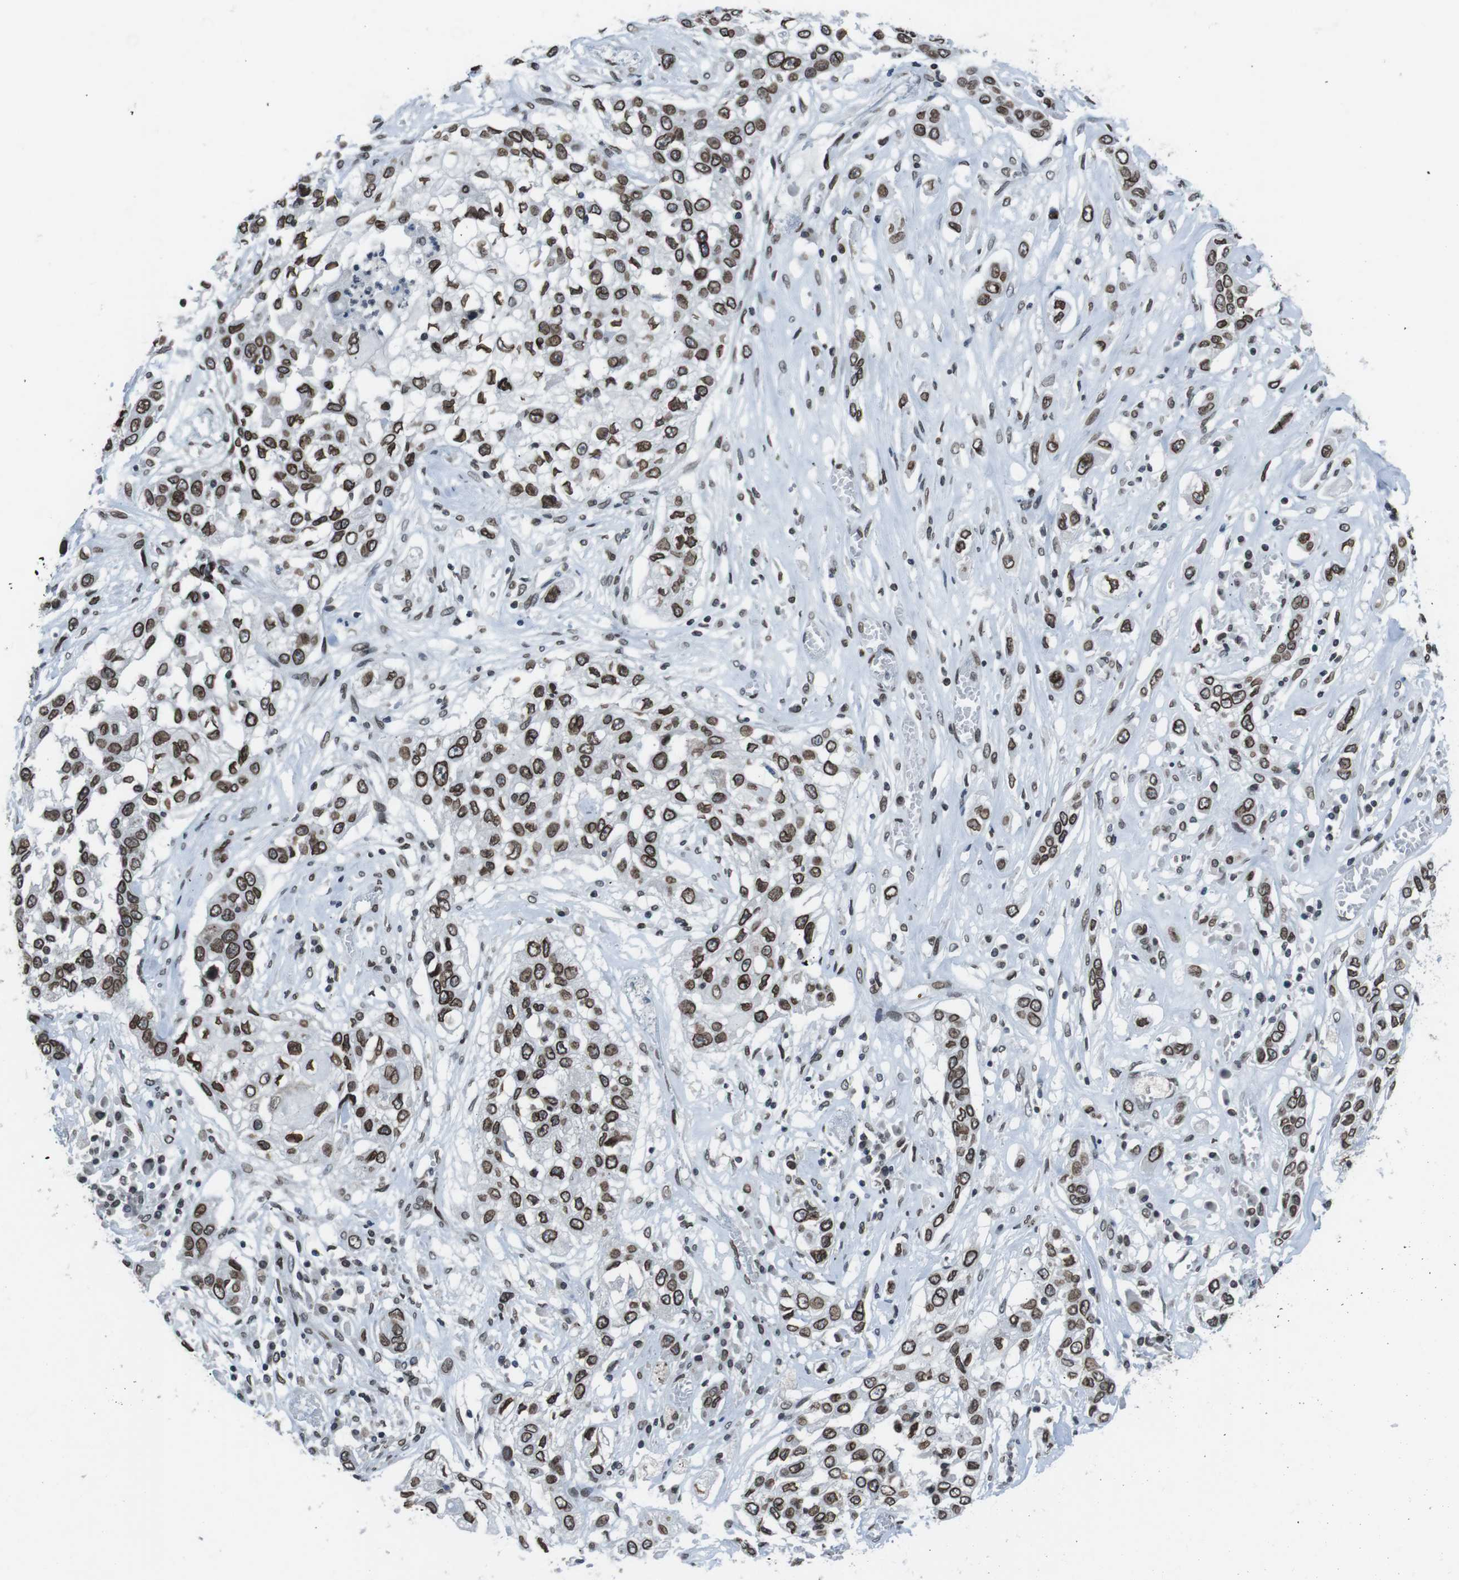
{"staining": {"intensity": "strong", "quantity": ">75%", "location": "cytoplasmic/membranous,nuclear"}, "tissue": "lung cancer", "cell_type": "Tumor cells", "image_type": "cancer", "snomed": [{"axis": "morphology", "description": "Squamous cell carcinoma, NOS"}, {"axis": "topography", "description": "Lung"}], "caption": "Immunohistochemical staining of squamous cell carcinoma (lung) reveals strong cytoplasmic/membranous and nuclear protein expression in approximately >75% of tumor cells.", "gene": "MAD1L1", "patient": {"sex": "male", "age": 71}}